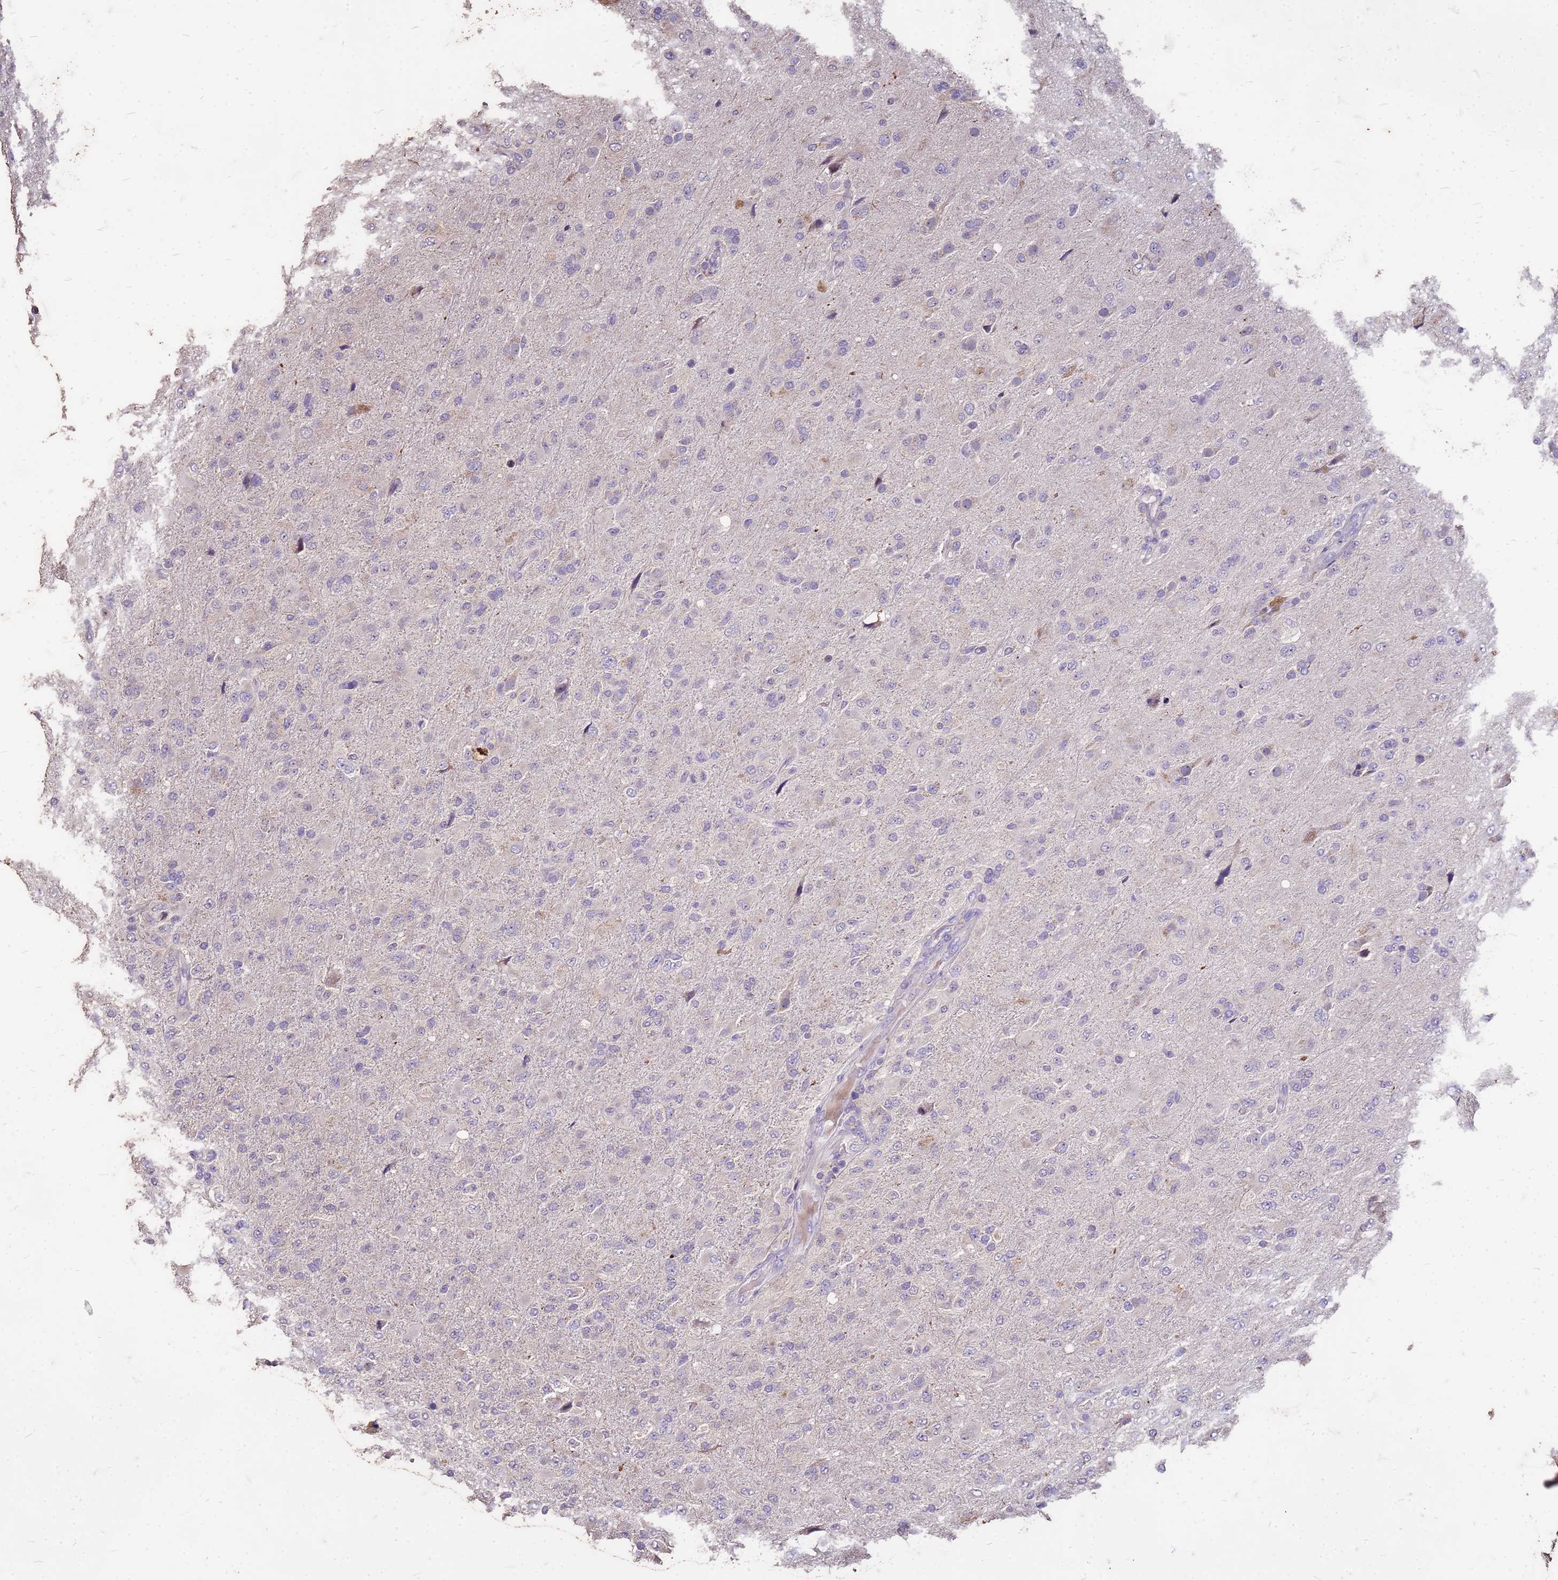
{"staining": {"intensity": "negative", "quantity": "none", "location": "none"}, "tissue": "glioma", "cell_type": "Tumor cells", "image_type": "cancer", "snomed": [{"axis": "morphology", "description": "Glioma, malignant, Low grade"}, {"axis": "topography", "description": "Brain"}], "caption": "Immunohistochemistry (IHC) of human malignant glioma (low-grade) exhibits no positivity in tumor cells.", "gene": "FAM184B", "patient": {"sex": "male", "age": 65}}